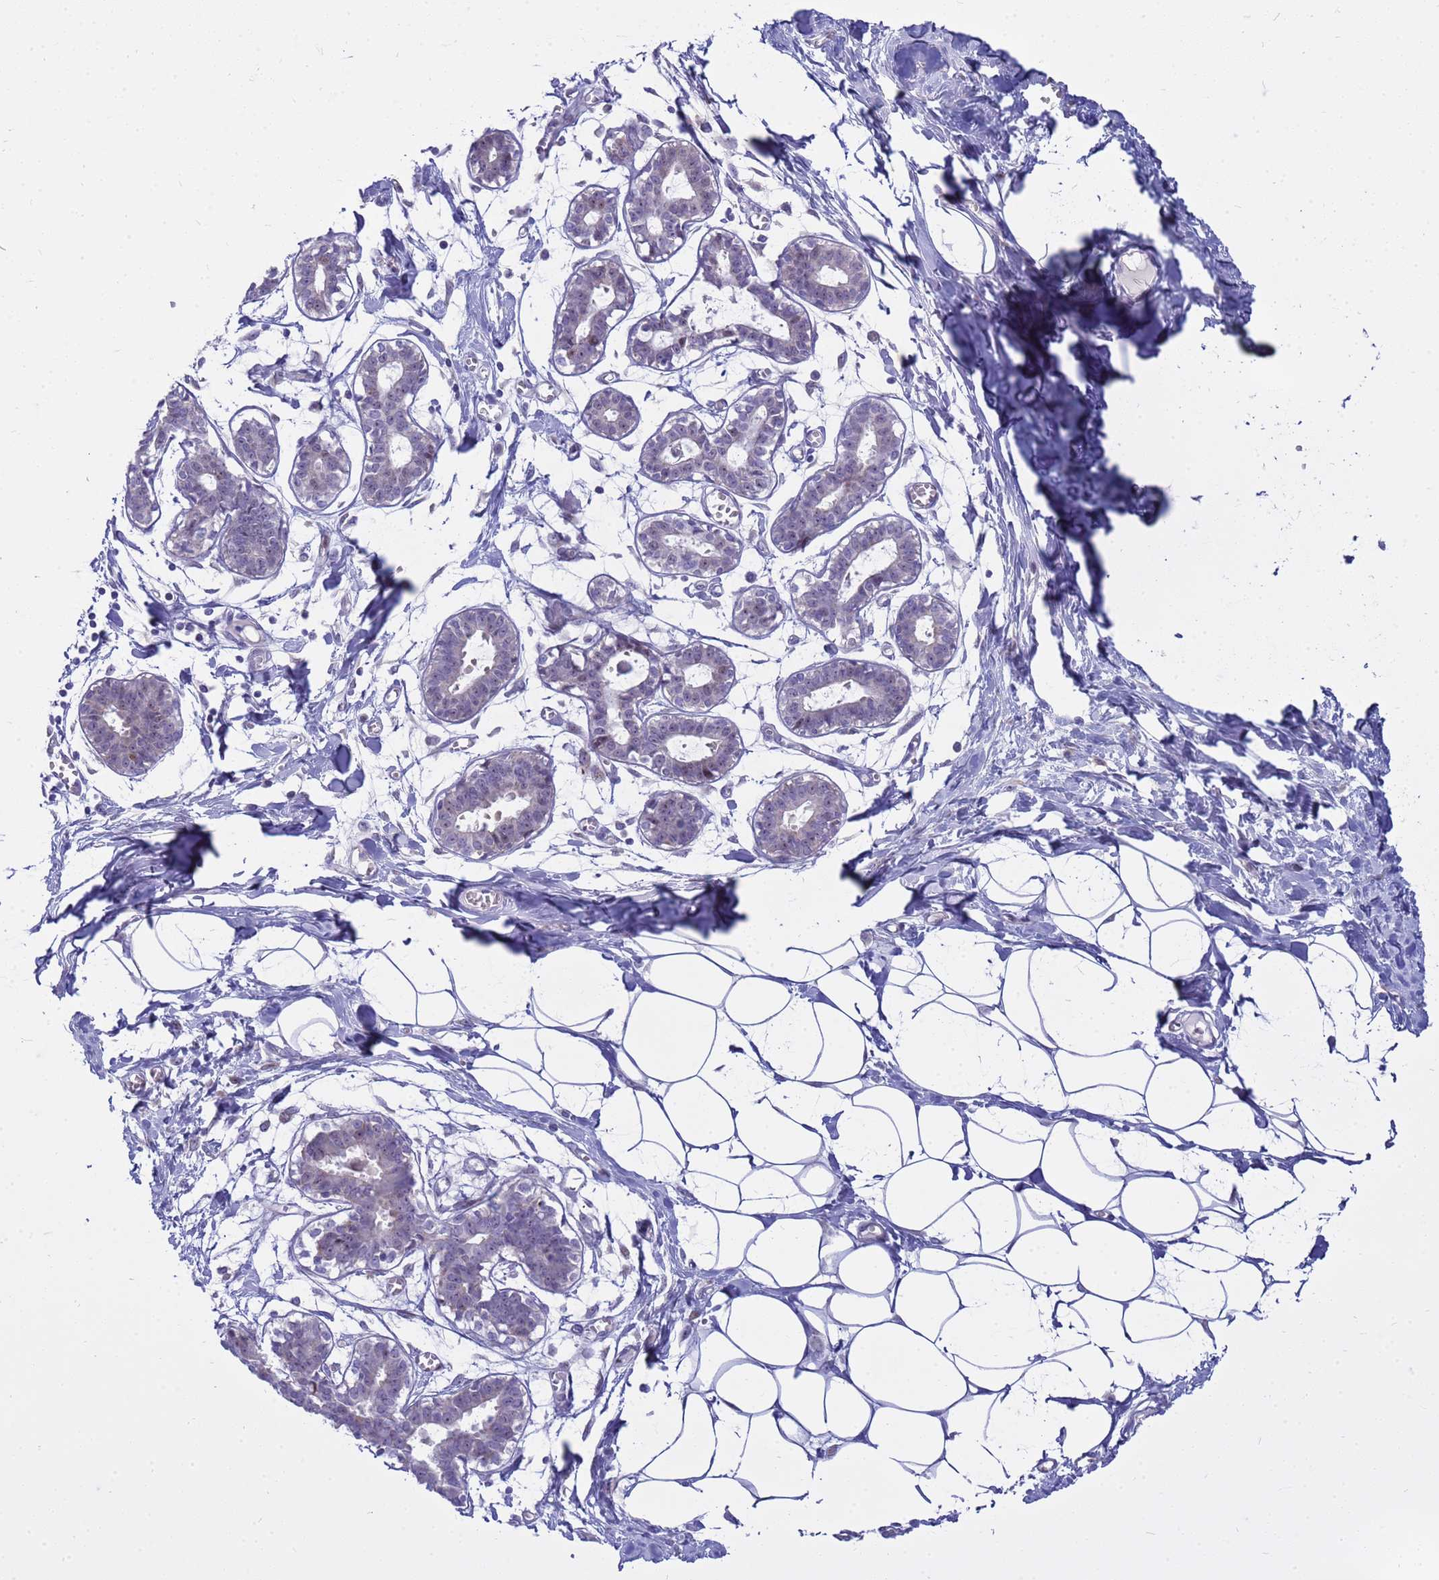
{"staining": {"intensity": "negative", "quantity": "none", "location": "none"}, "tissue": "breast", "cell_type": "Adipocytes", "image_type": "normal", "snomed": [{"axis": "morphology", "description": "Normal tissue, NOS"}, {"axis": "topography", "description": "Breast"}], "caption": "Photomicrograph shows no significant protein positivity in adipocytes of unremarkable breast. The staining was performed using DAB (3,3'-diaminobenzidine) to visualize the protein expression in brown, while the nuclei were stained in blue with hematoxylin (Magnification: 20x).", "gene": "LRATD1", "patient": {"sex": "female", "age": 27}}